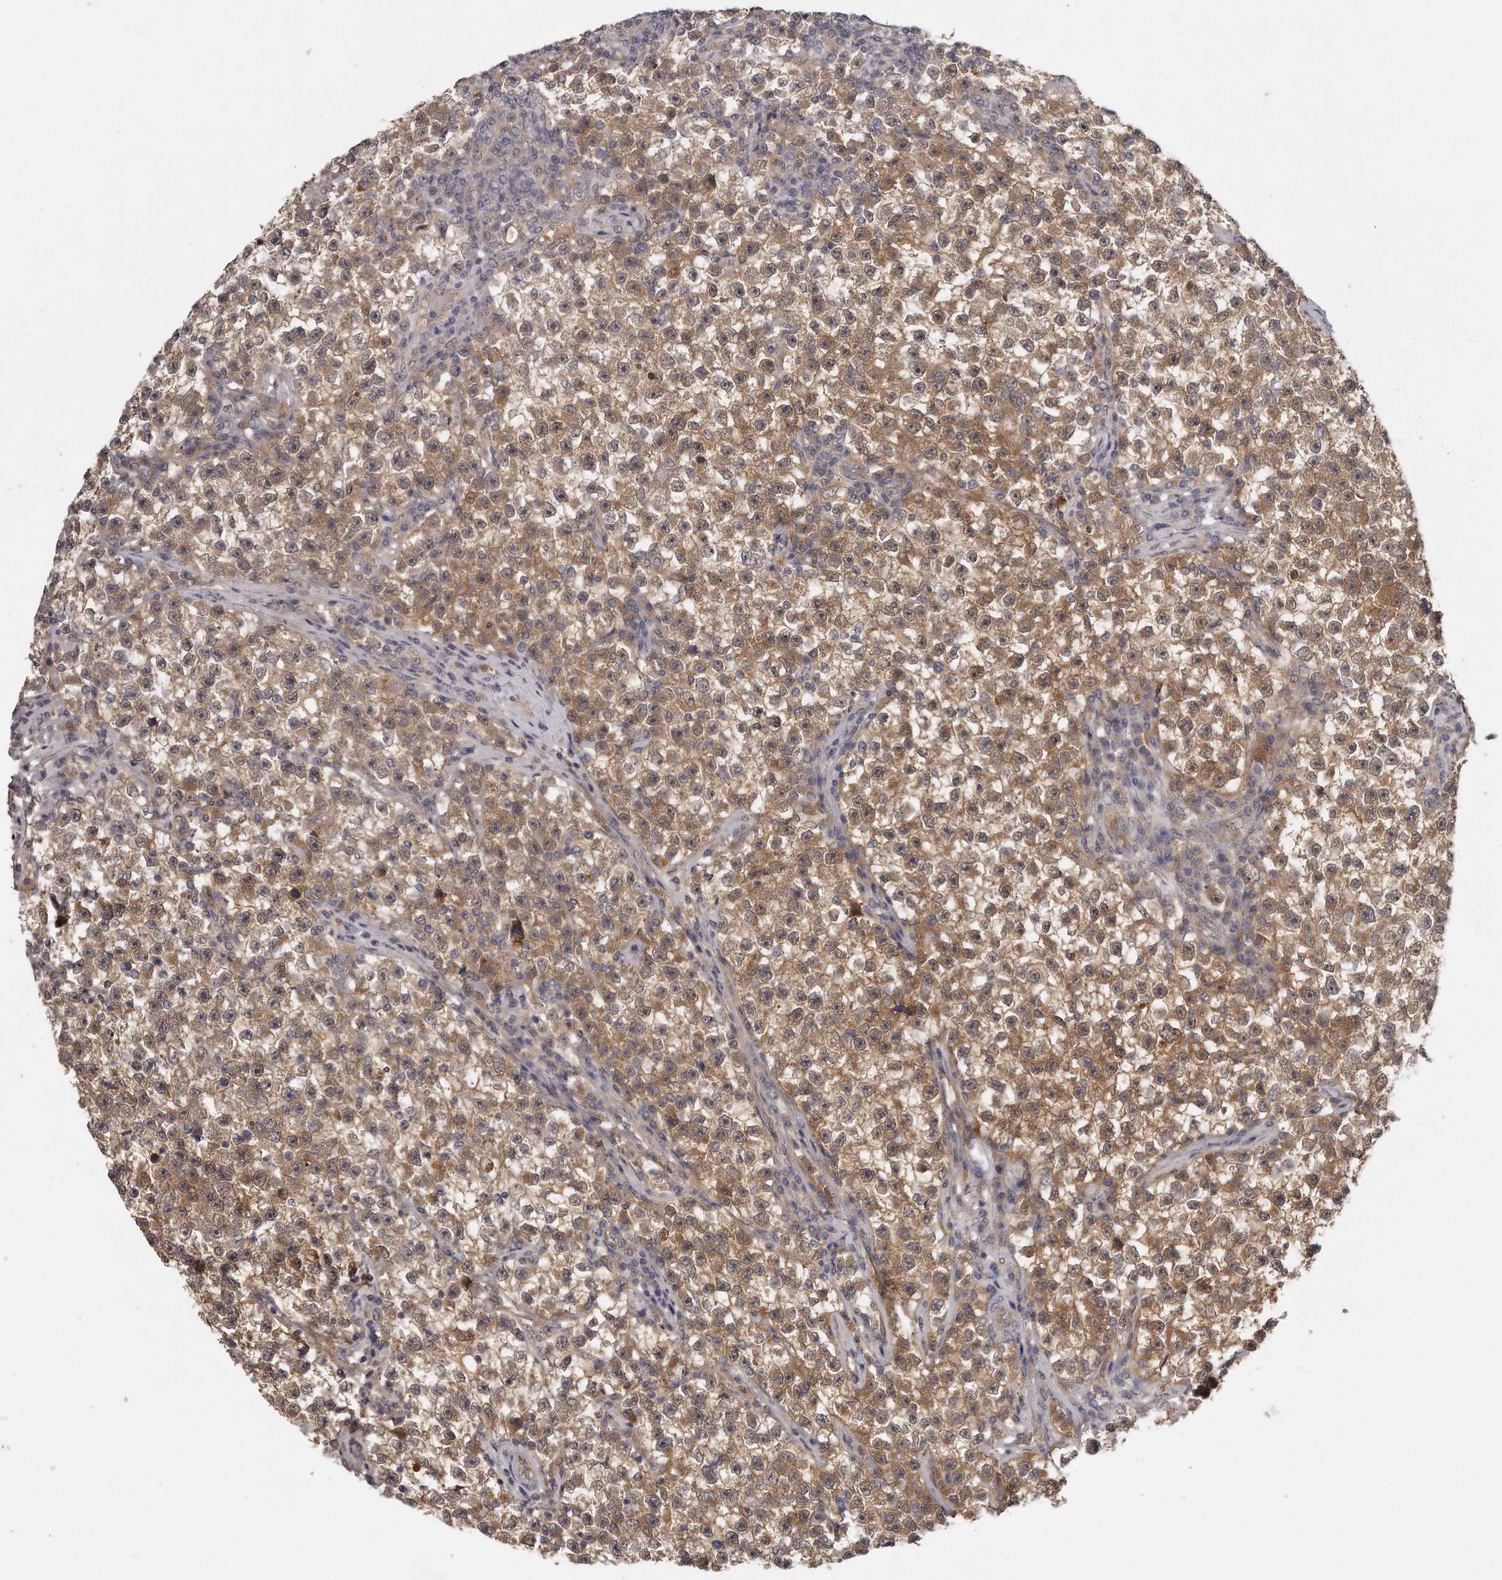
{"staining": {"intensity": "moderate", "quantity": ">75%", "location": "cytoplasmic/membranous,nuclear"}, "tissue": "testis cancer", "cell_type": "Tumor cells", "image_type": "cancer", "snomed": [{"axis": "morphology", "description": "Seminoma, NOS"}, {"axis": "topography", "description": "Testis"}], "caption": "There is medium levels of moderate cytoplasmic/membranous and nuclear expression in tumor cells of testis cancer (seminoma), as demonstrated by immunohistochemical staining (brown color).", "gene": "GGCT", "patient": {"sex": "male", "age": 22}}